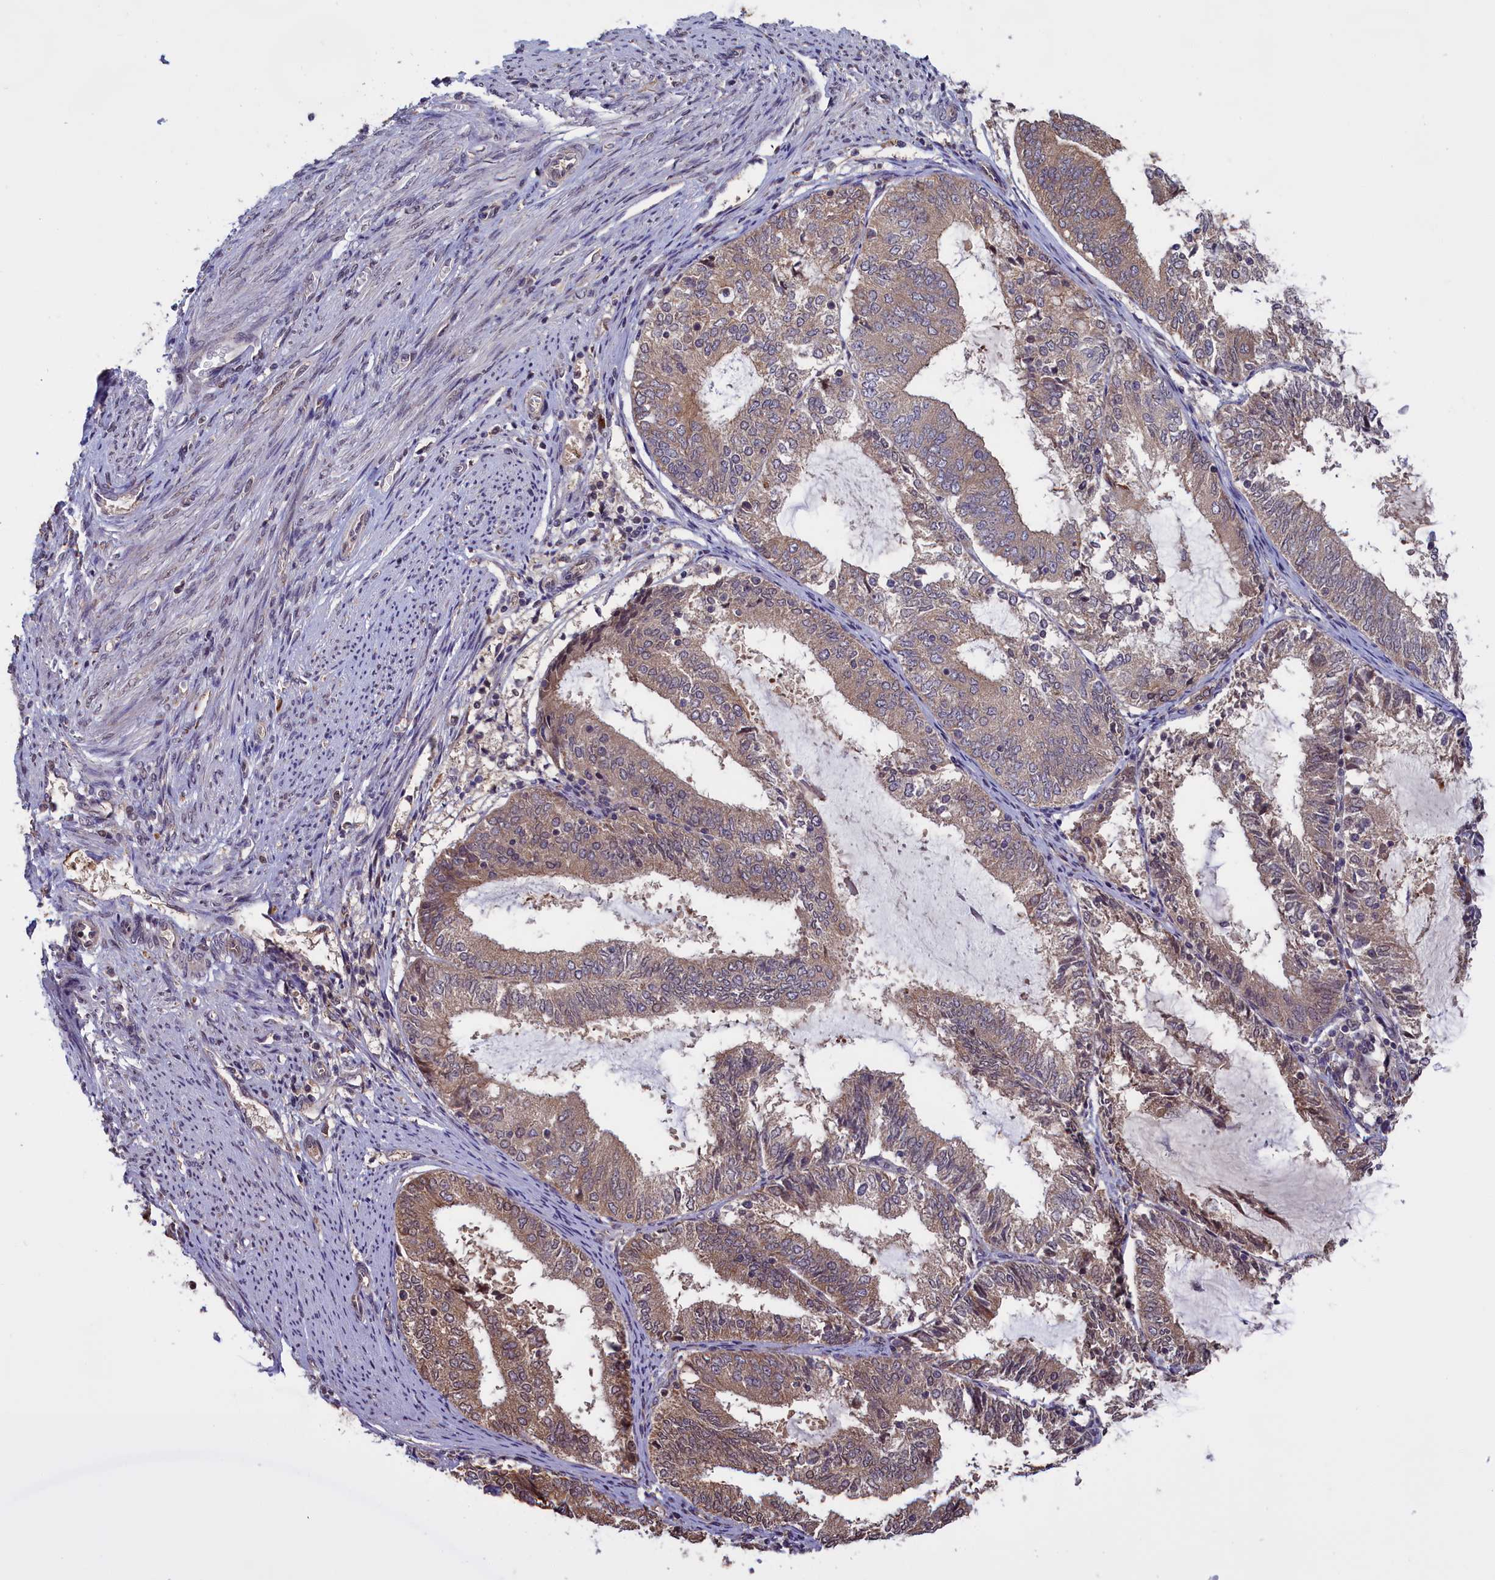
{"staining": {"intensity": "weak", "quantity": "25%-75%", "location": "cytoplasmic/membranous"}, "tissue": "endometrial cancer", "cell_type": "Tumor cells", "image_type": "cancer", "snomed": [{"axis": "morphology", "description": "Adenocarcinoma, NOS"}, {"axis": "topography", "description": "Endometrium"}], "caption": "Protein staining by immunohistochemistry (IHC) shows weak cytoplasmic/membranous positivity in about 25%-75% of tumor cells in endometrial adenocarcinoma.", "gene": "DENND1B", "patient": {"sex": "female", "age": 81}}